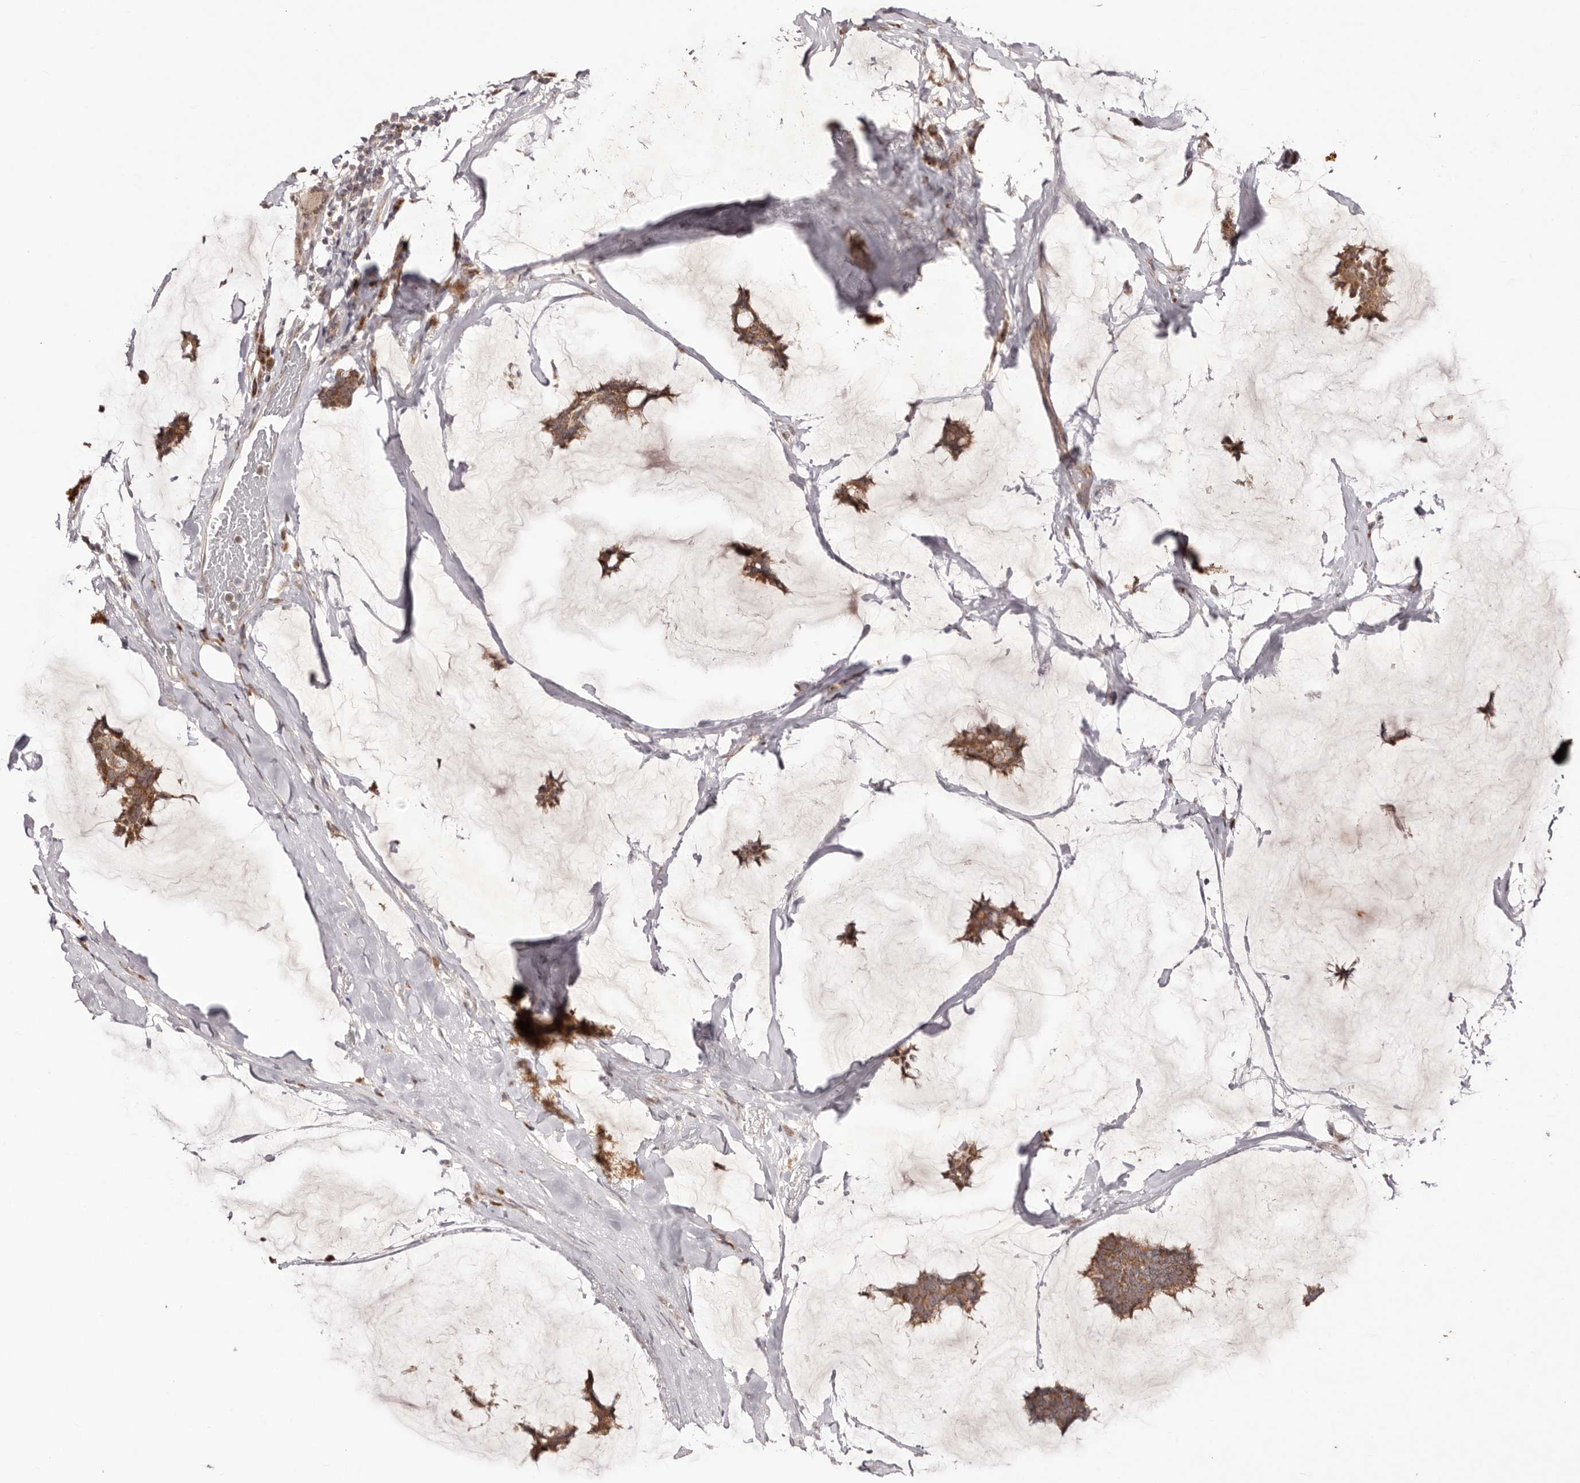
{"staining": {"intensity": "moderate", "quantity": ">75%", "location": "cytoplasmic/membranous"}, "tissue": "breast cancer", "cell_type": "Tumor cells", "image_type": "cancer", "snomed": [{"axis": "morphology", "description": "Duct carcinoma"}, {"axis": "topography", "description": "Breast"}], "caption": "An image of human invasive ductal carcinoma (breast) stained for a protein demonstrates moderate cytoplasmic/membranous brown staining in tumor cells.", "gene": "EGR3", "patient": {"sex": "female", "age": 93}}